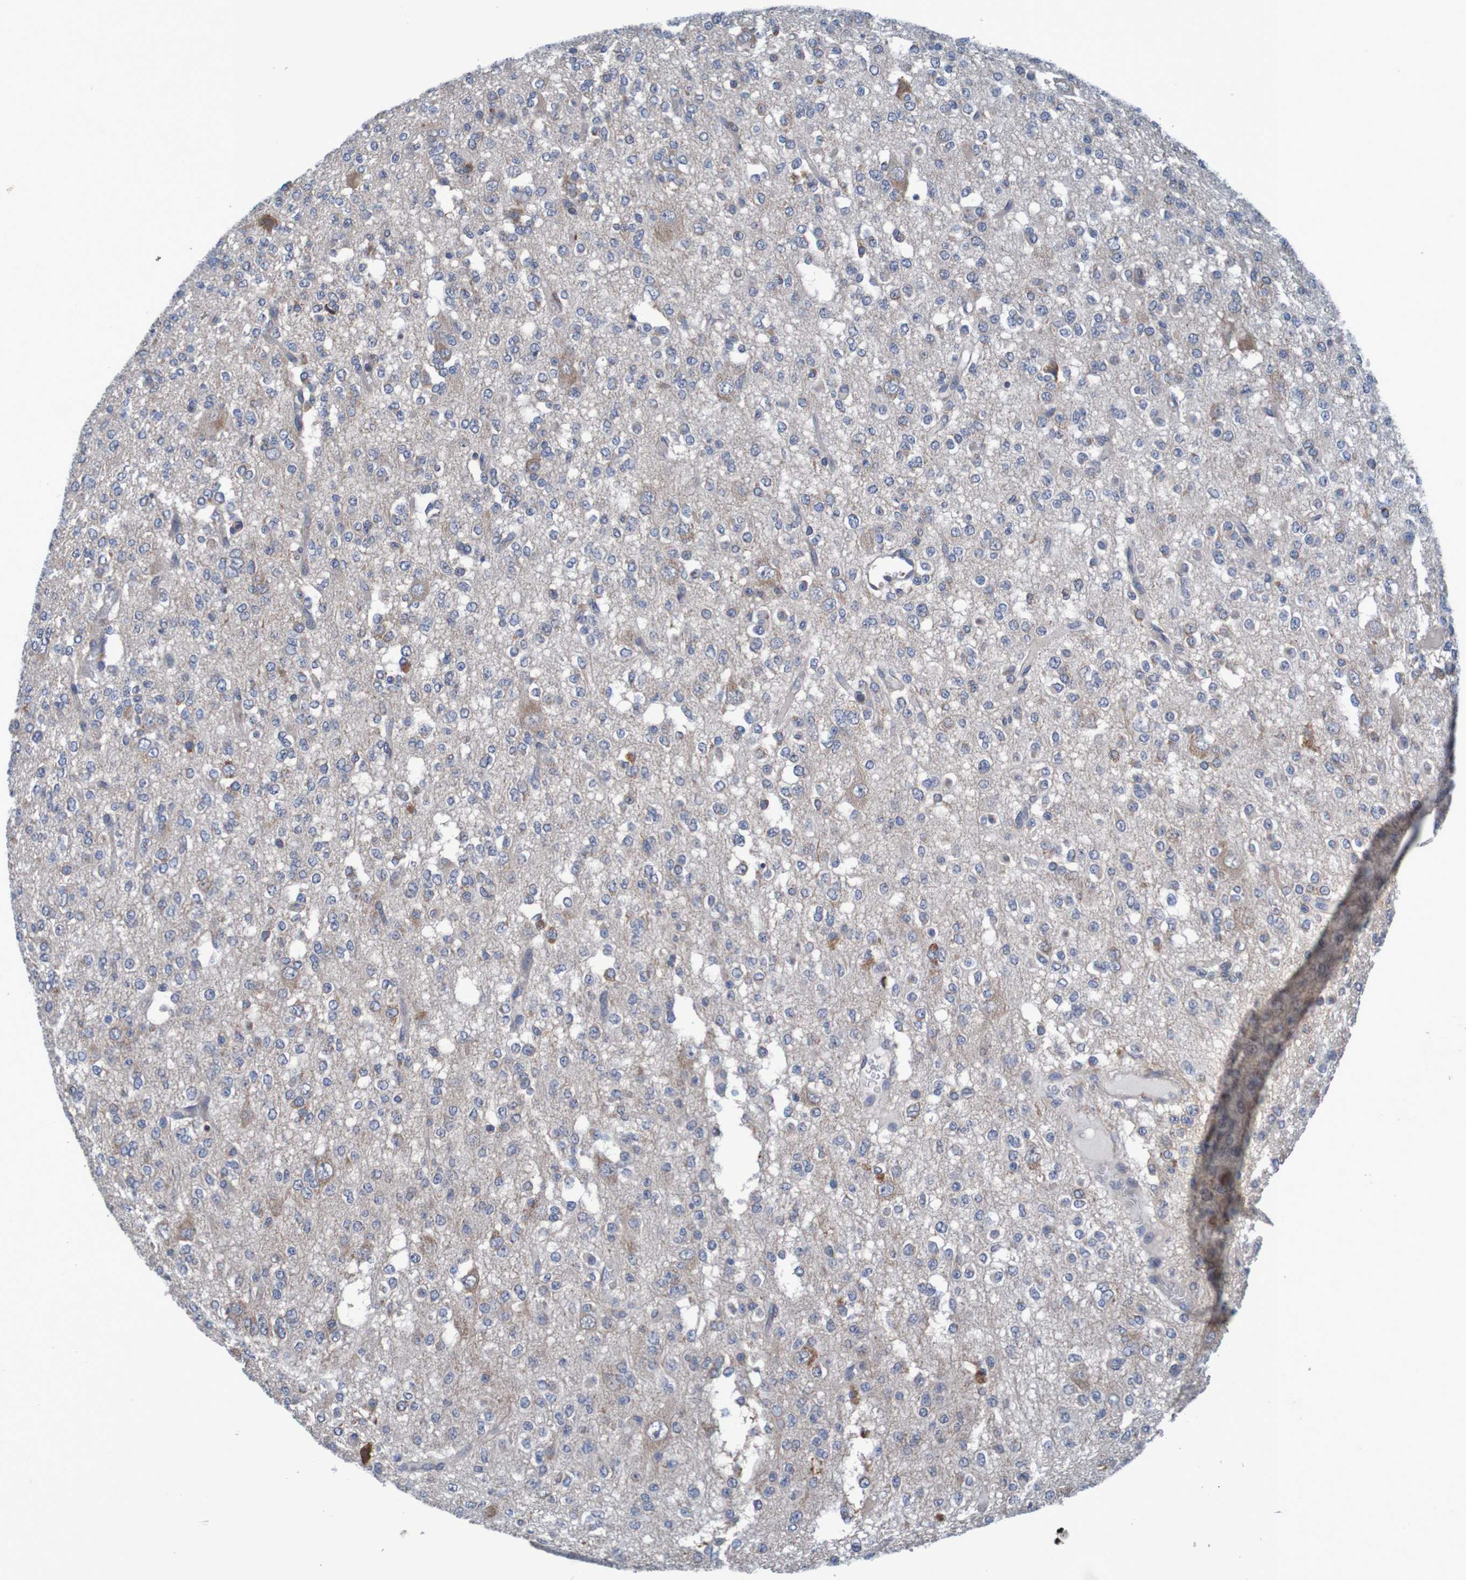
{"staining": {"intensity": "negative", "quantity": "none", "location": "none"}, "tissue": "glioma", "cell_type": "Tumor cells", "image_type": "cancer", "snomed": [{"axis": "morphology", "description": "Glioma, malignant, Low grade"}, {"axis": "topography", "description": "Brain"}], "caption": "Malignant glioma (low-grade) stained for a protein using immunohistochemistry (IHC) demonstrates no expression tumor cells.", "gene": "CLDN18", "patient": {"sex": "male", "age": 38}}